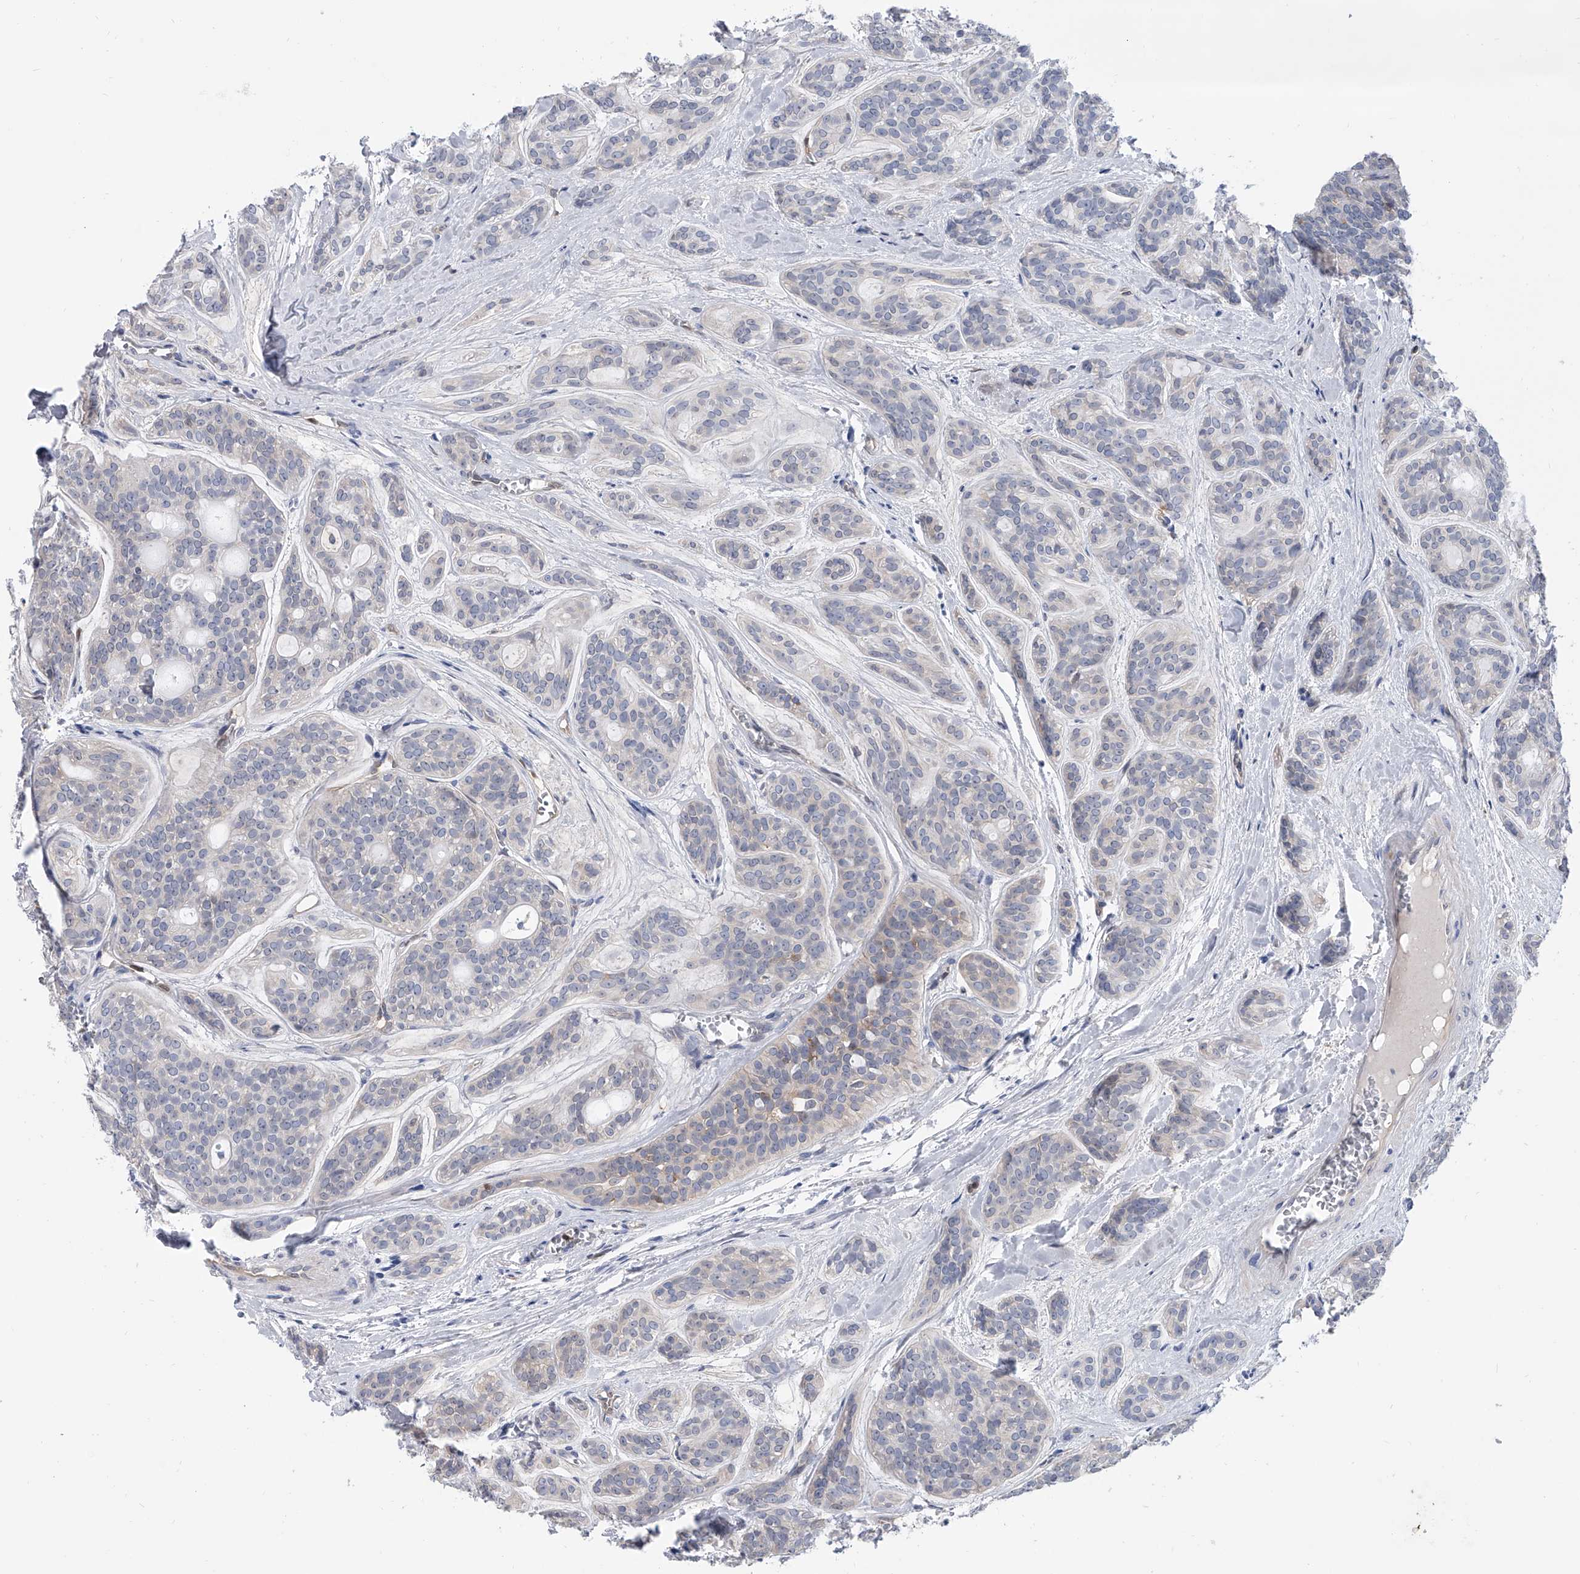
{"staining": {"intensity": "negative", "quantity": "none", "location": "none"}, "tissue": "head and neck cancer", "cell_type": "Tumor cells", "image_type": "cancer", "snomed": [{"axis": "morphology", "description": "Adenocarcinoma, NOS"}, {"axis": "topography", "description": "Head-Neck"}], "caption": "Tumor cells are negative for brown protein staining in head and neck cancer.", "gene": "SERPINB9", "patient": {"sex": "male", "age": 66}}